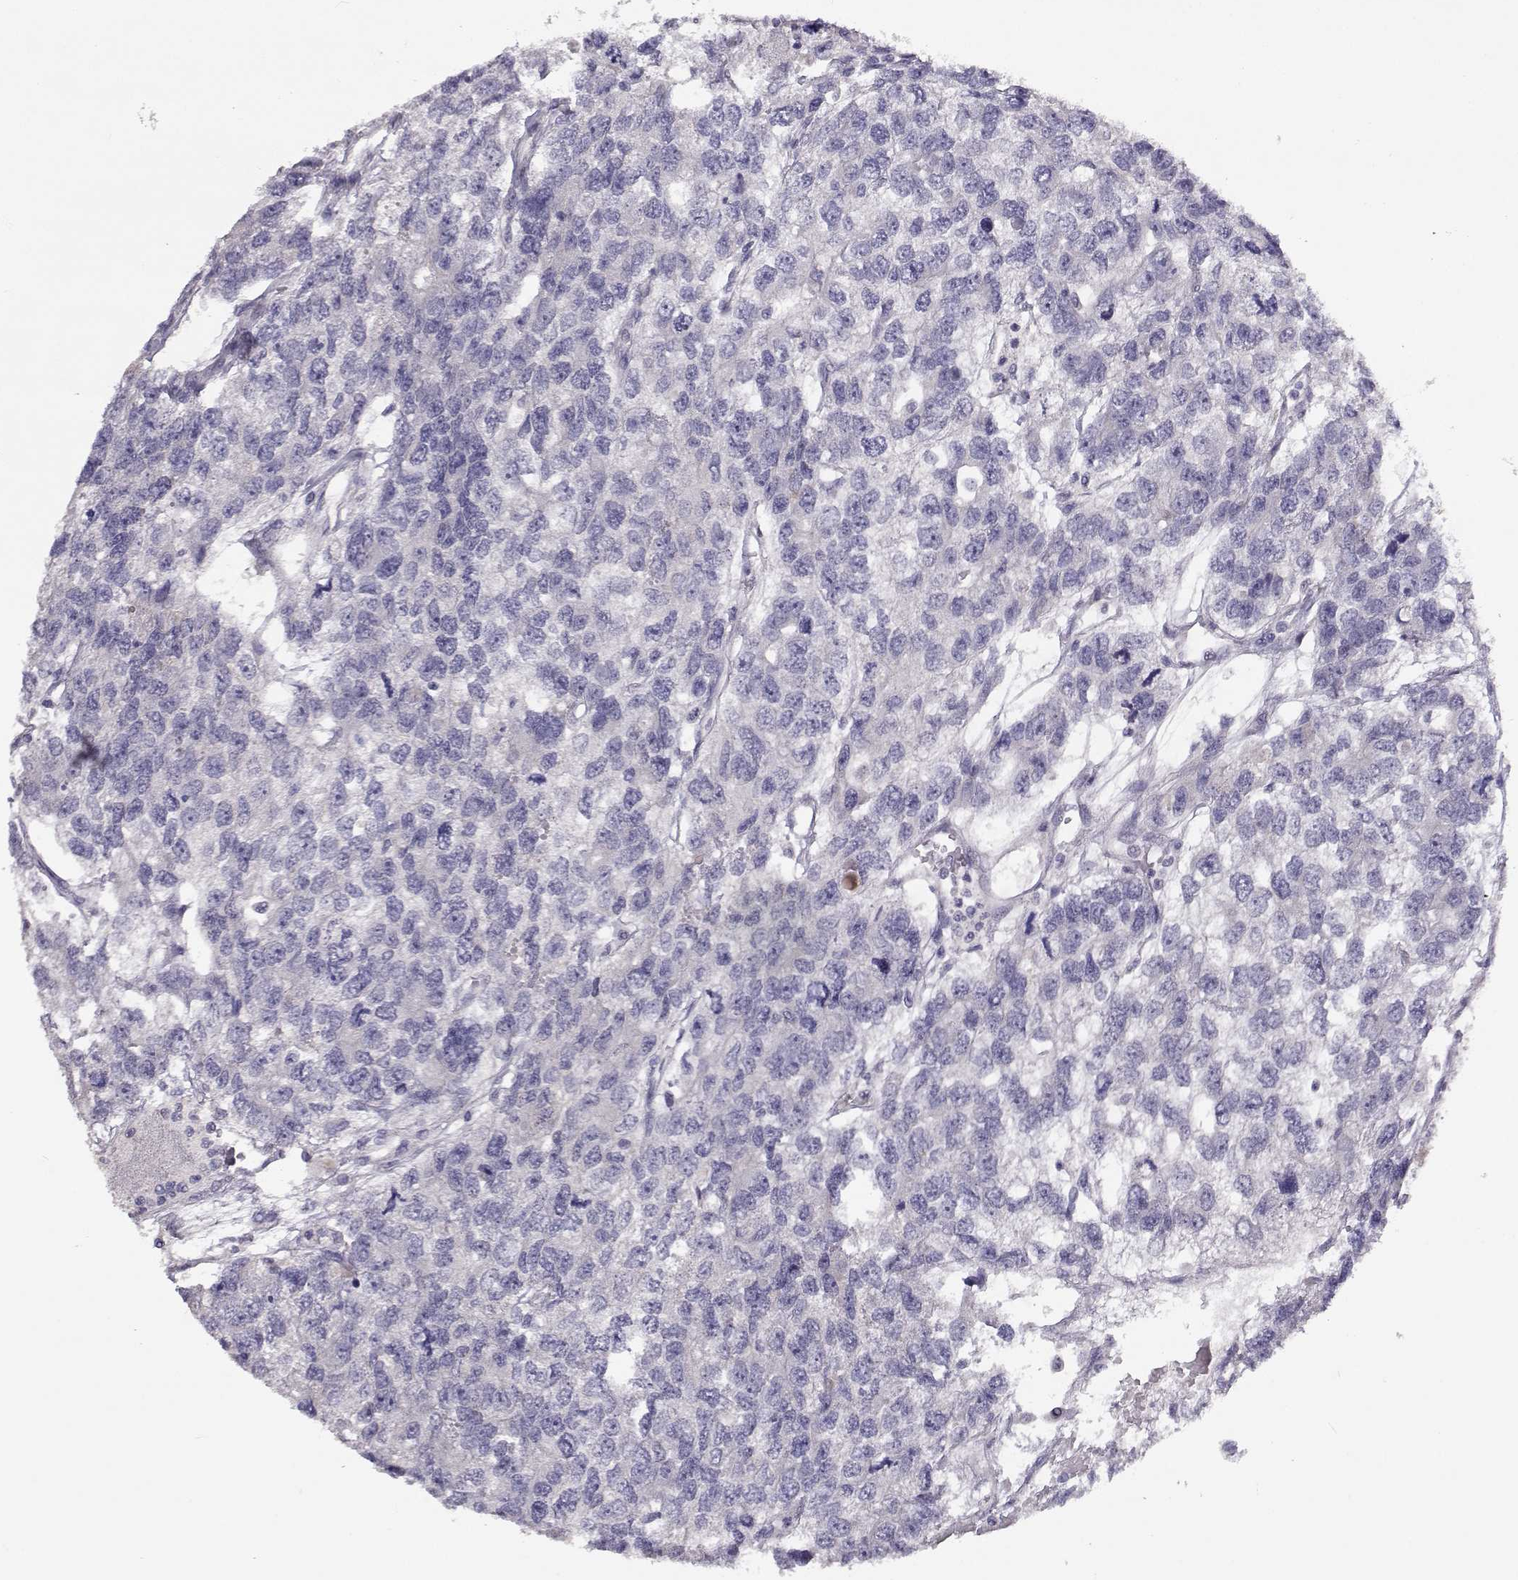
{"staining": {"intensity": "negative", "quantity": "none", "location": "none"}, "tissue": "testis cancer", "cell_type": "Tumor cells", "image_type": "cancer", "snomed": [{"axis": "morphology", "description": "Seminoma, NOS"}, {"axis": "topography", "description": "Testis"}], "caption": "Tumor cells show no significant protein staining in testis seminoma. The staining is performed using DAB (3,3'-diaminobenzidine) brown chromogen with nuclei counter-stained in using hematoxylin.", "gene": "RHOXF2", "patient": {"sex": "male", "age": 52}}